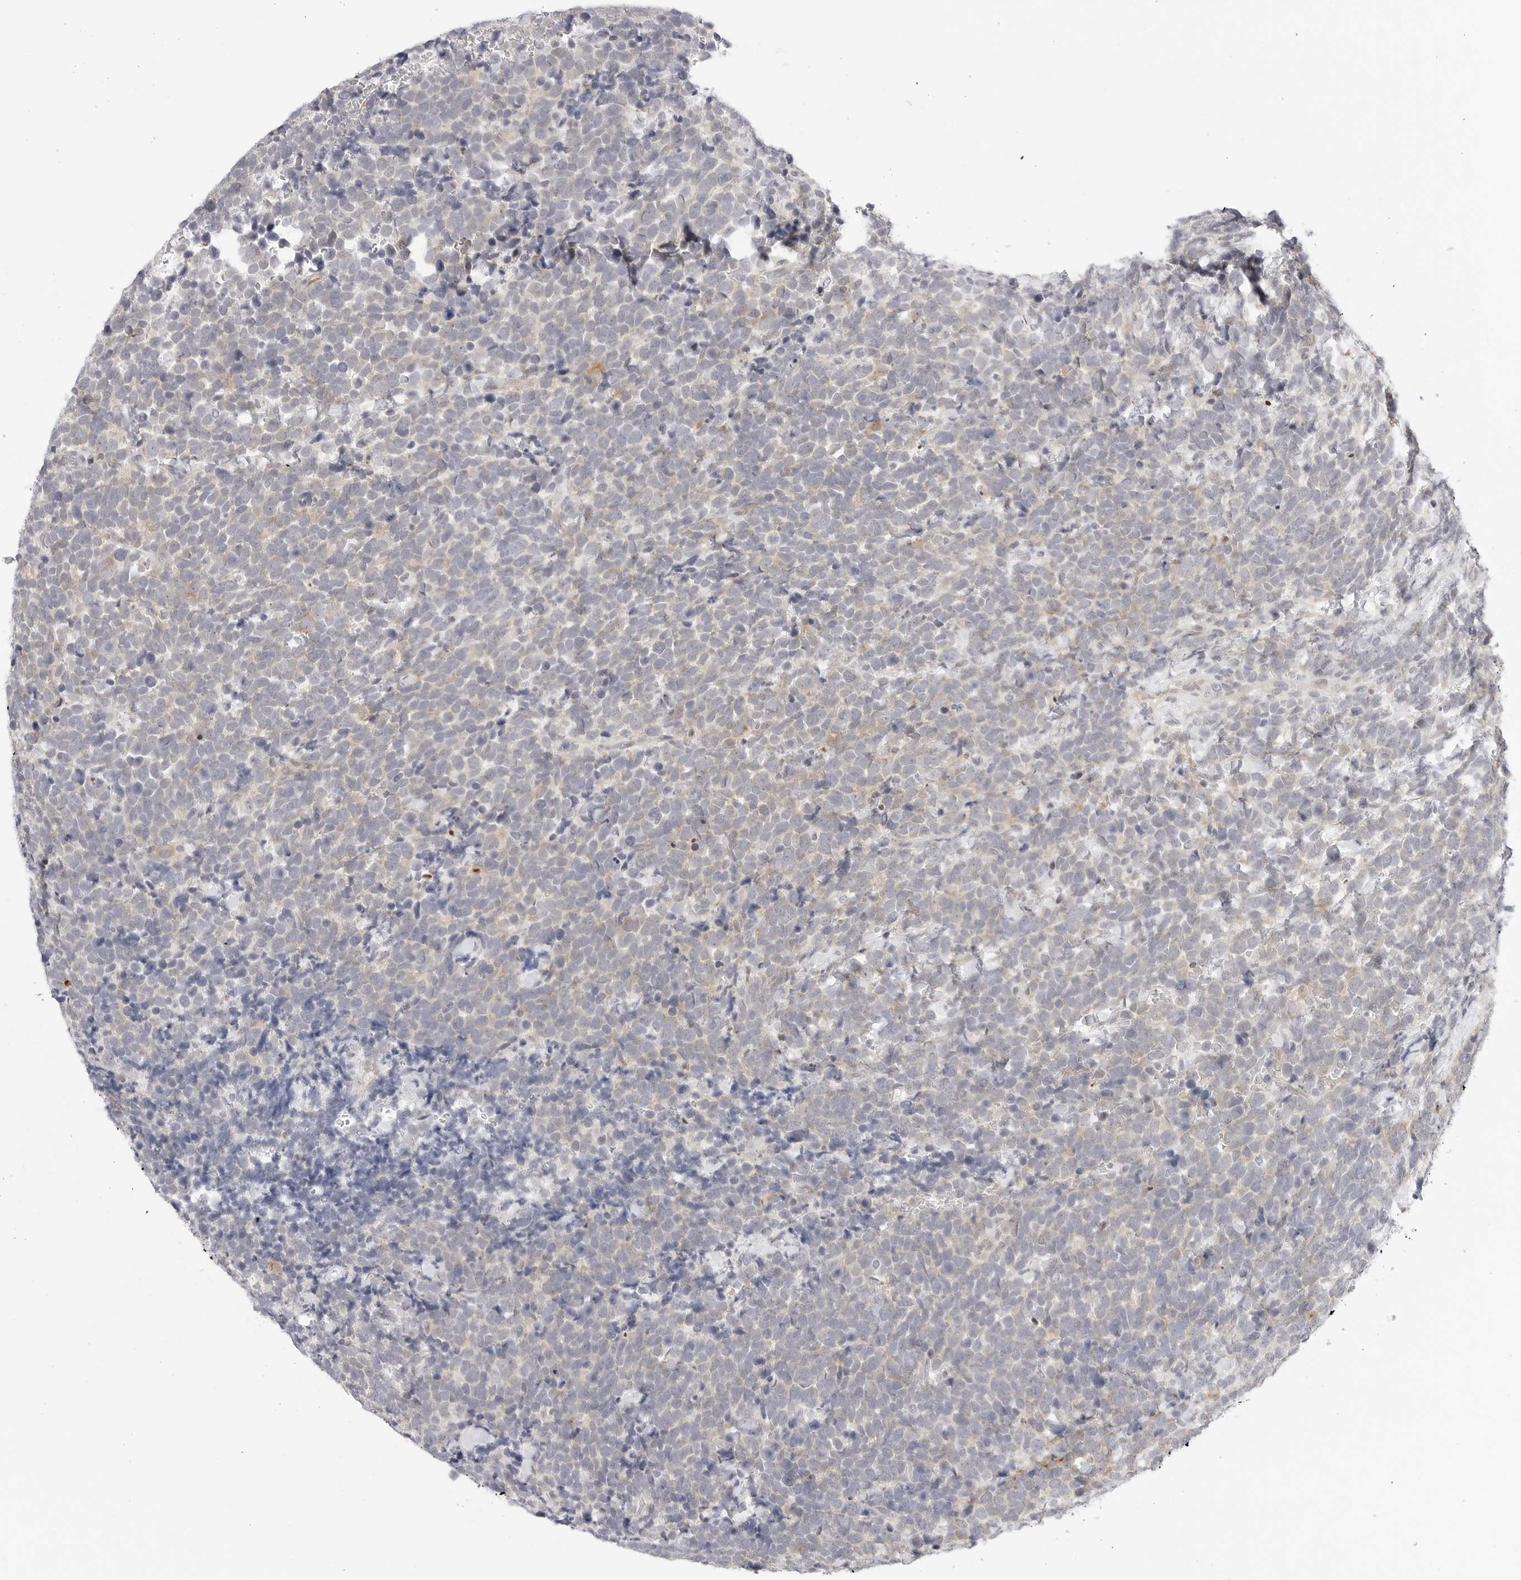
{"staining": {"intensity": "weak", "quantity": ">75%", "location": "cytoplasmic/membranous"}, "tissue": "urothelial cancer", "cell_type": "Tumor cells", "image_type": "cancer", "snomed": [{"axis": "morphology", "description": "Urothelial carcinoma, High grade"}, {"axis": "topography", "description": "Urinary bladder"}], "caption": "Protein positivity by immunohistochemistry exhibits weak cytoplasmic/membranous staining in about >75% of tumor cells in urothelial cancer.", "gene": "TCP1", "patient": {"sex": "female", "age": 82}}